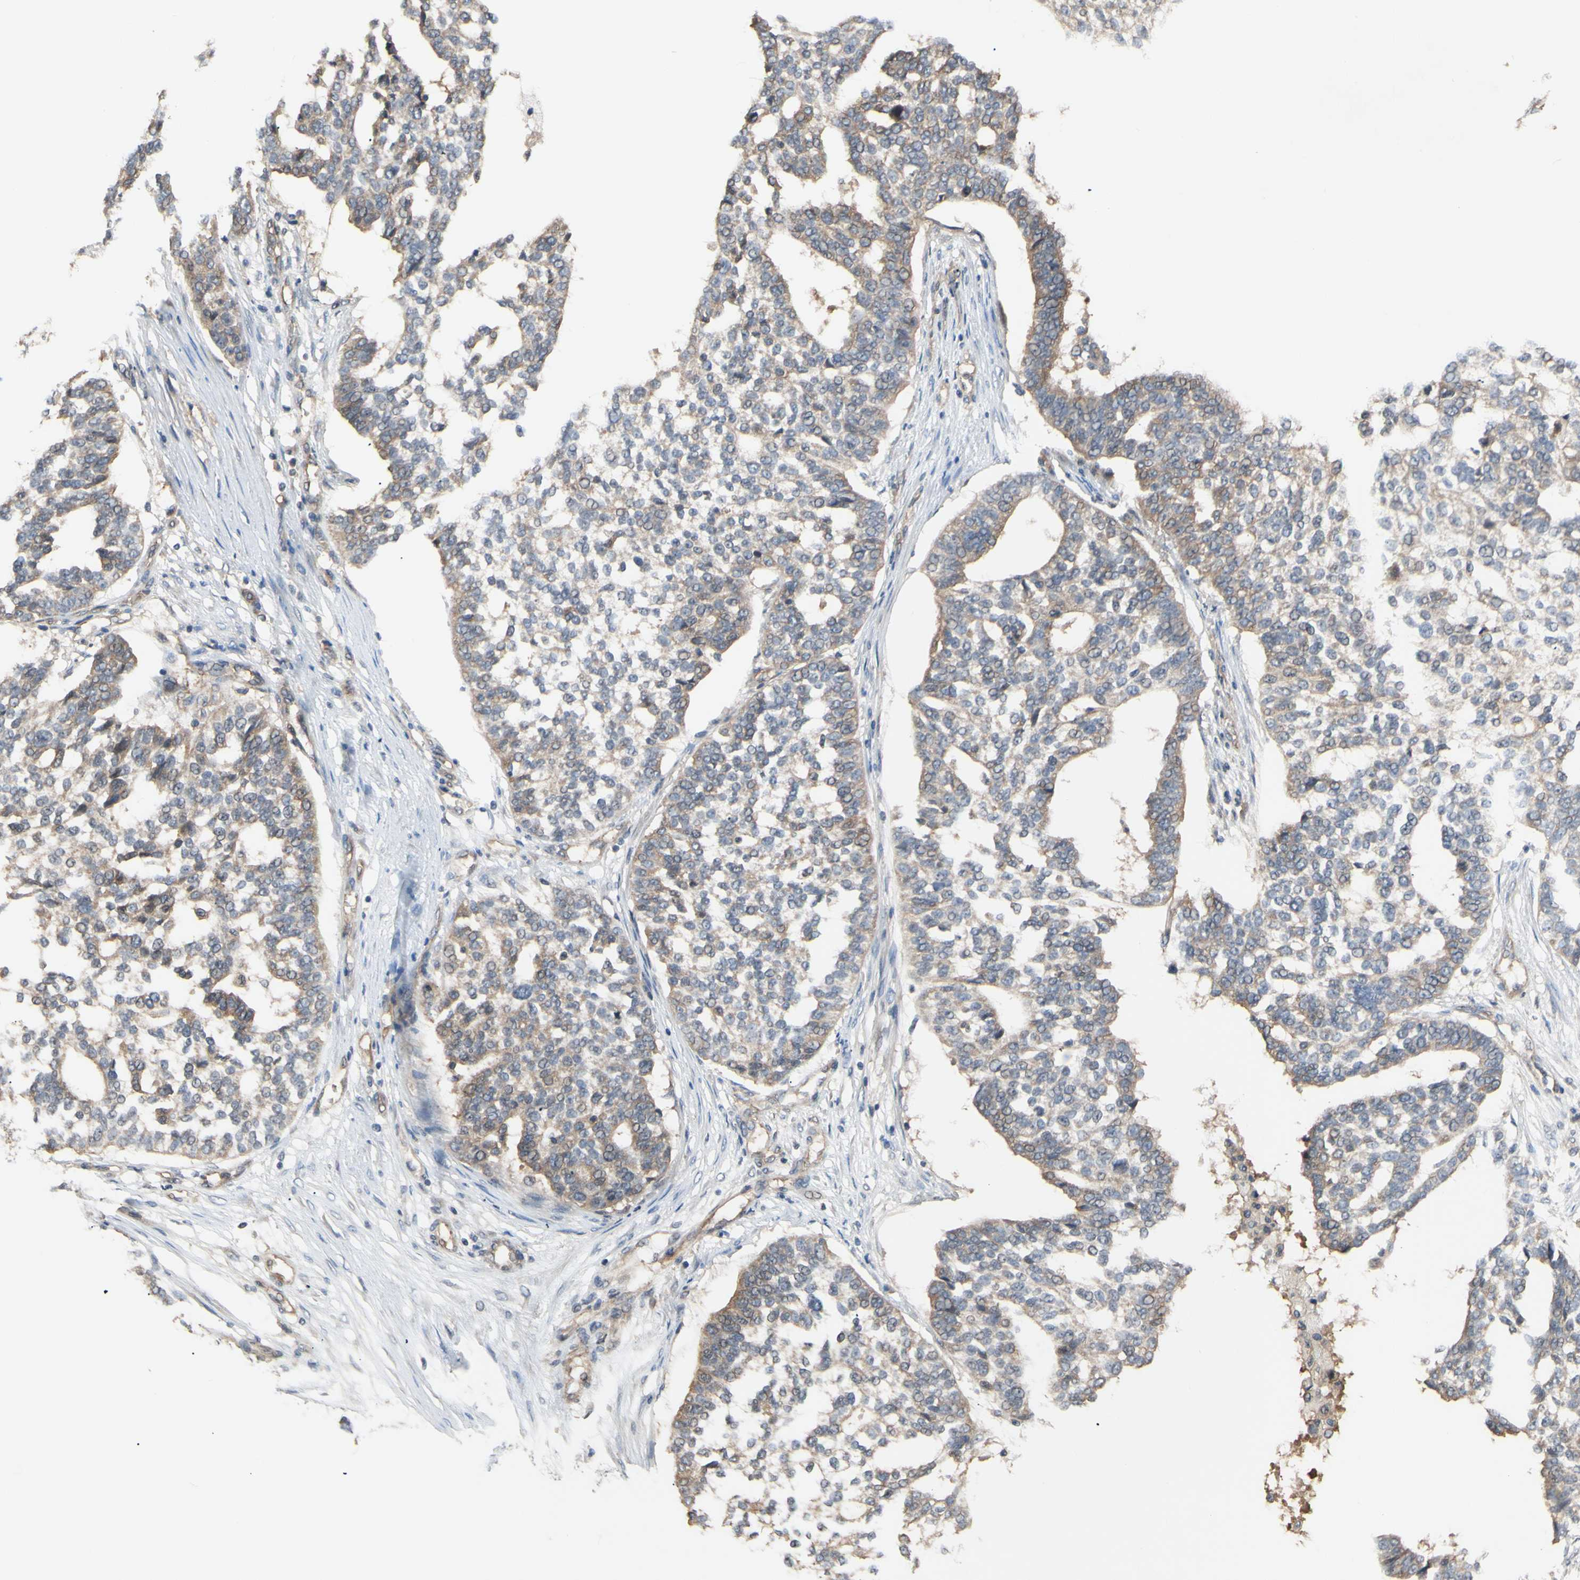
{"staining": {"intensity": "weak", "quantity": "25%-75%", "location": "cytoplasmic/membranous"}, "tissue": "ovarian cancer", "cell_type": "Tumor cells", "image_type": "cancer", "snomed": [{"axis": "morphology", "description": "Cystadenocarcinoma, serous, NOS"}, {"axis": "topography", "description": "Ovary"}], "caption": "Tumor cells reveal low levels of weak cytoplasmic/membranous positivity in approximately 25%-75% of cells in ovarian serous cystadenocarcinoma.", "gene": "DYNLRB1", "patient": {"sex": "female", "age": 59}}